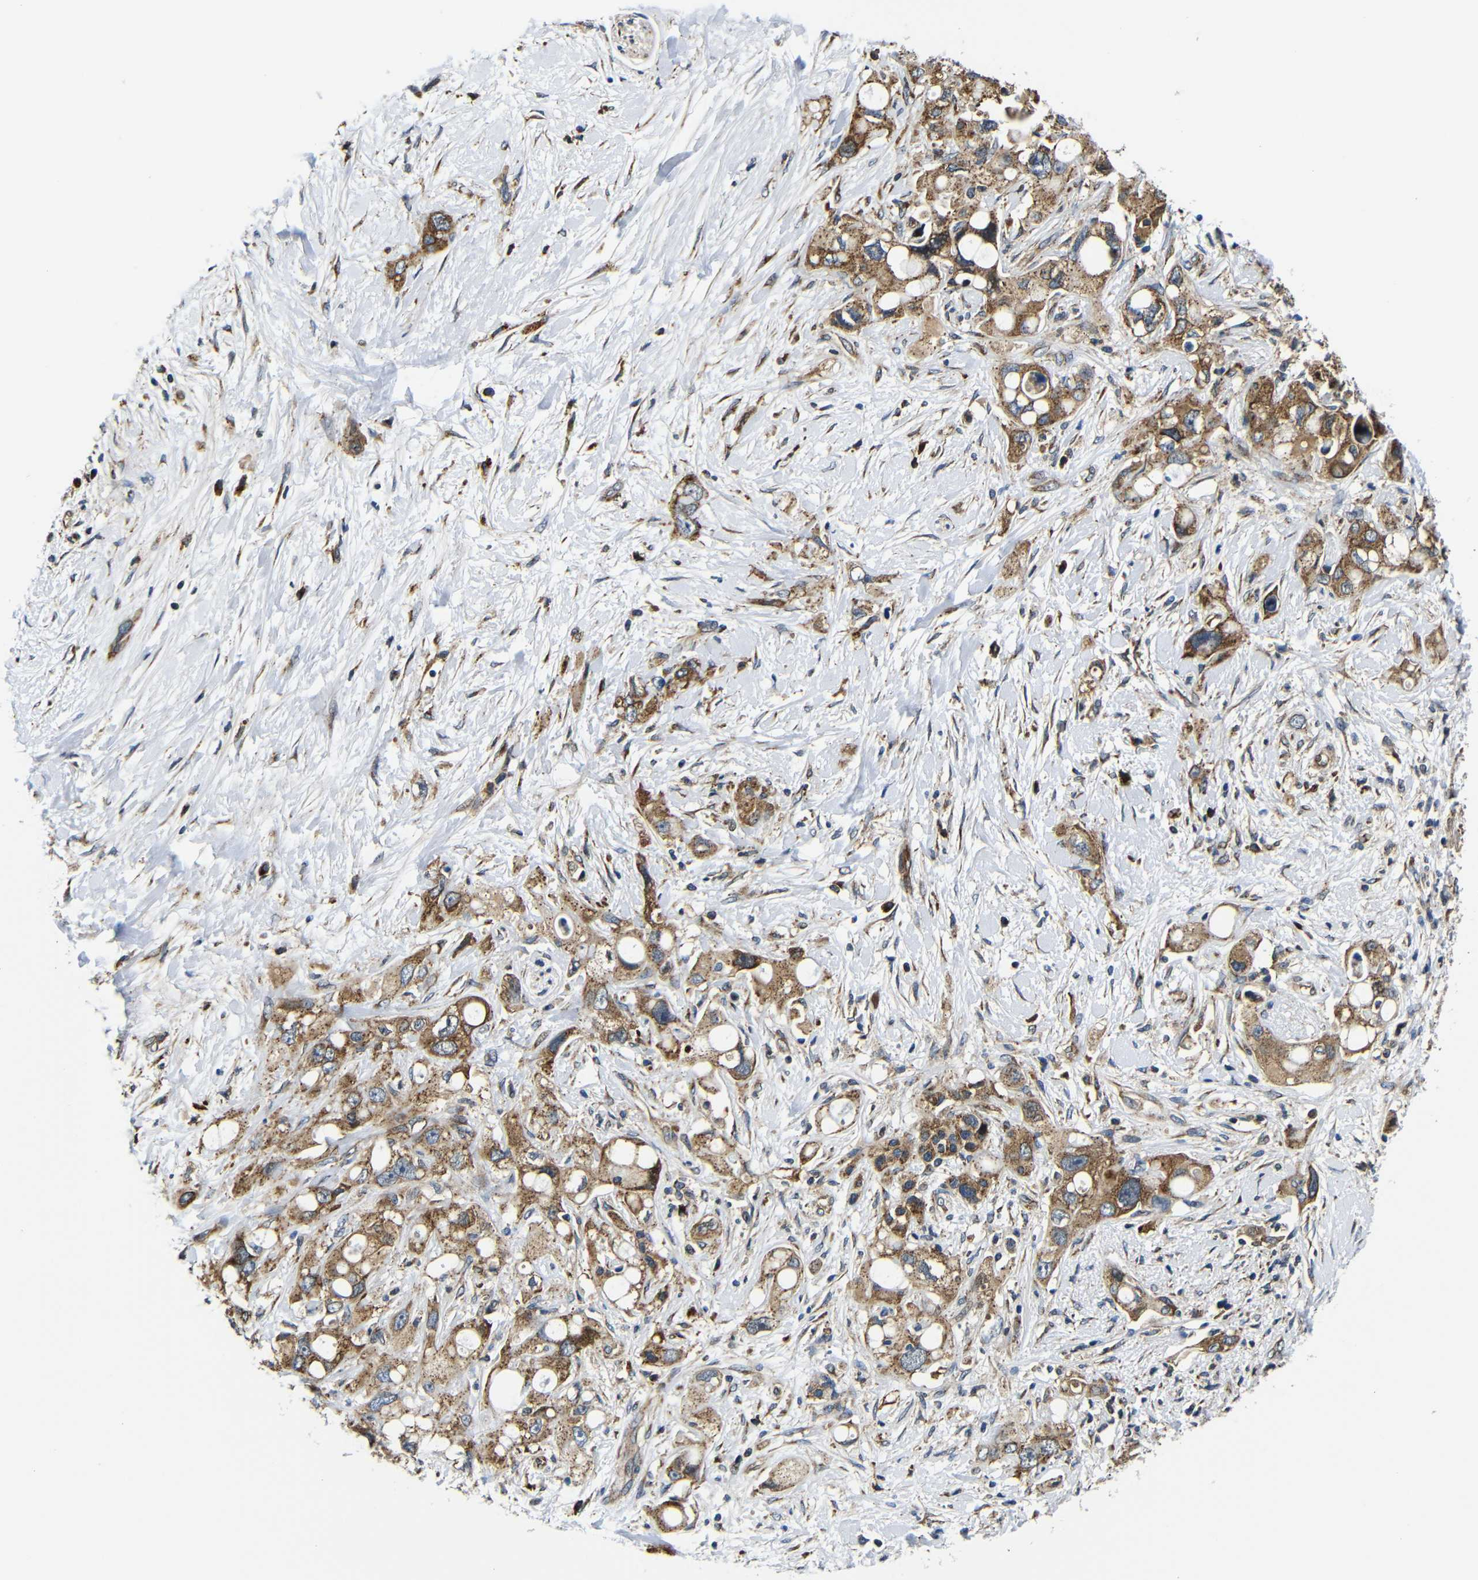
{"staining": {"intensity": "strong", "quantity": ">75%", "location": "cytoplasmic/membranous"}, "tissue": "pancreatic cancer", "cell_type": "Tumor cells", "image_type": "cancer", "snomed": [{"axis": "morphology", "description": "Adenocarcinoma, NOS"}, {"axis": "topography", "description": "Pancreas"}], "caption": "DAB immunohistochemical staining of human adenocarcinoma (pancreatic) demonstrates strong cytoplasmic/membranous protein staining in approximately >75% of tumor cells. (DAB (3,3'-diaminobenzidine) IHC, brown staining for protein, blue staining for nuclei).", "gene": "ABCE1", "patient": {"sex": "female", "age": 56}}